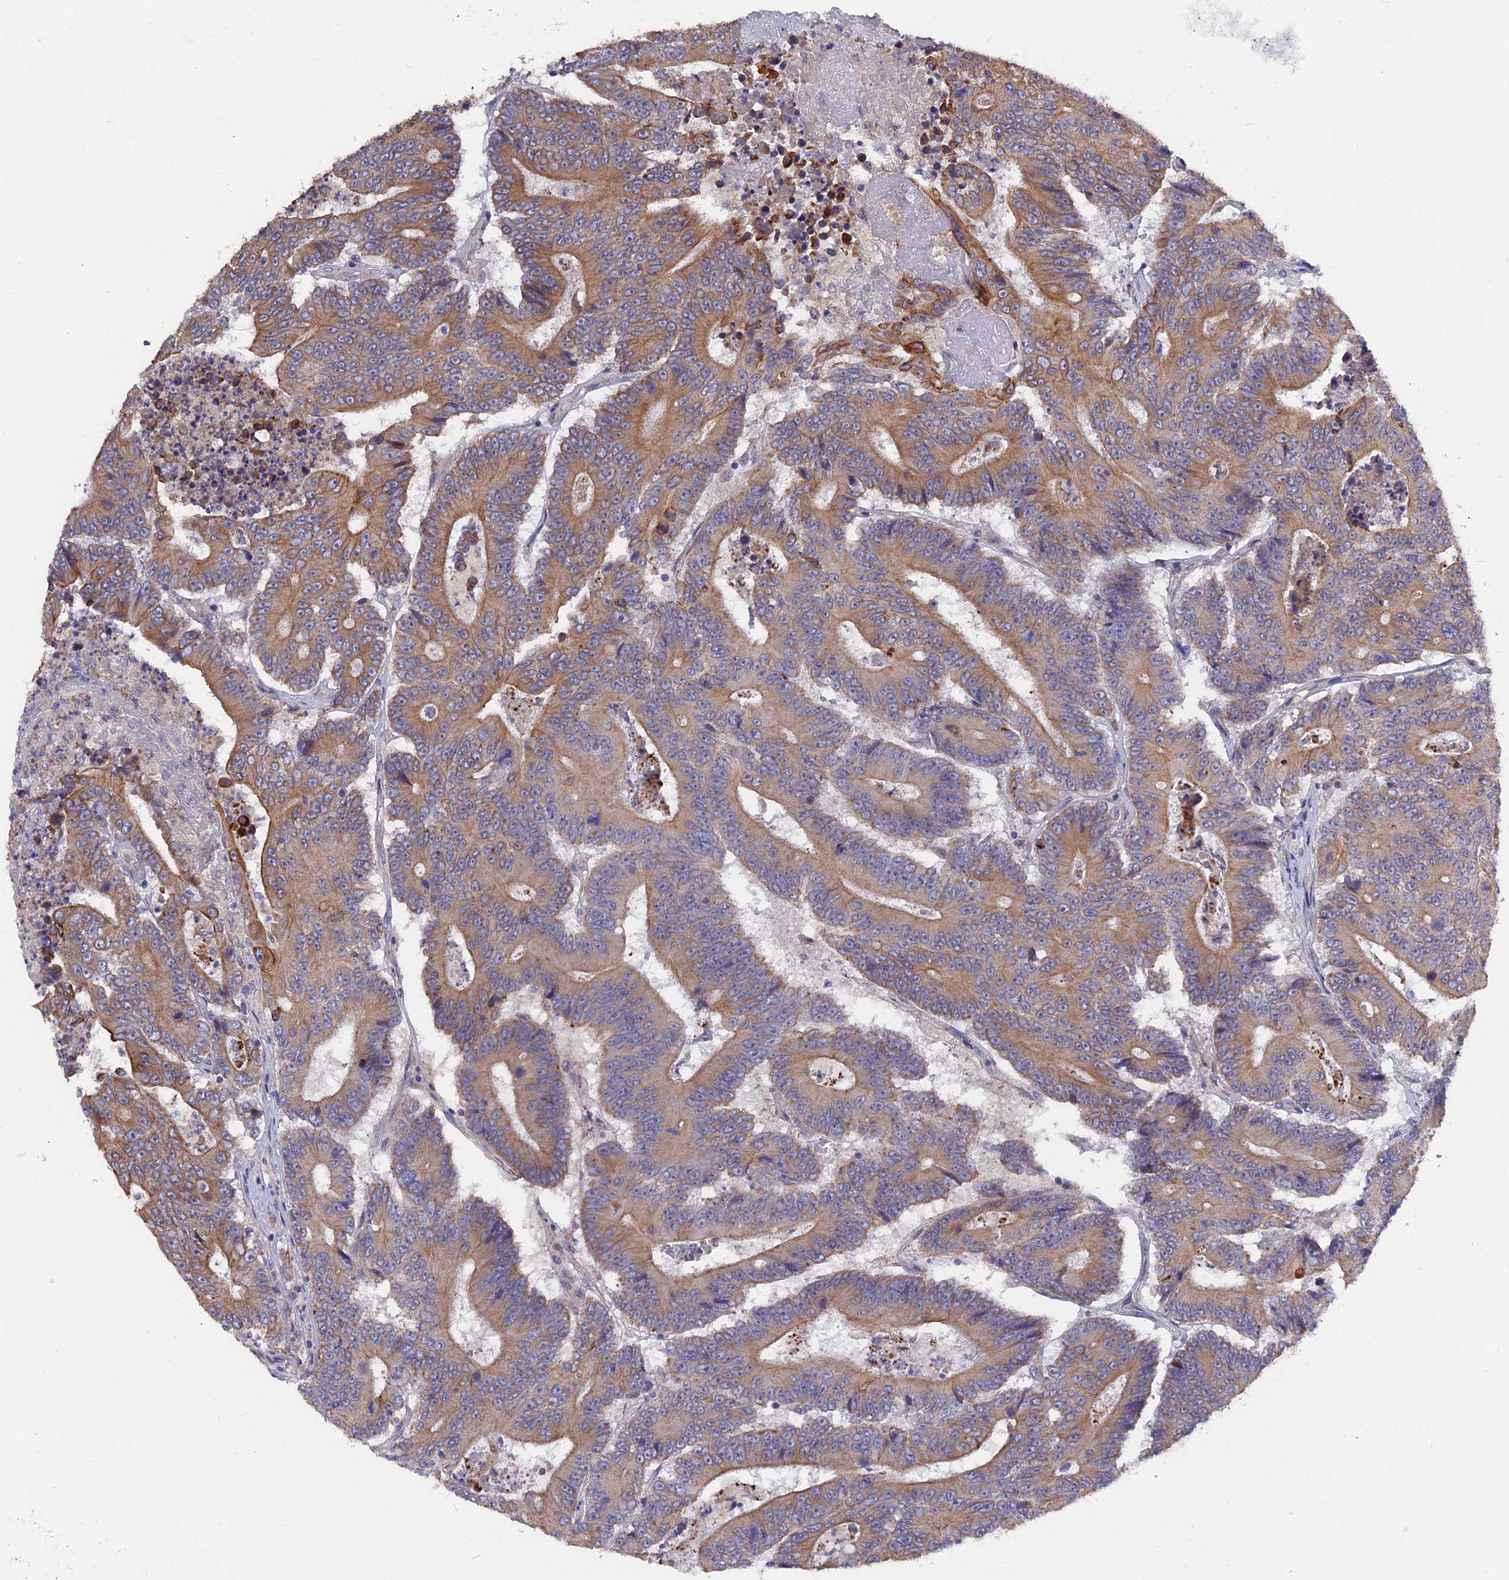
{"staining": {"intensity": "moderate", "quantity": ">75%", "location": "cytoplasmic/membranous"}, "tissue": "colorectal cancer", "cell_type": "Tumor cells", "image_type": "cancer", "snomed": [{"axis": "morphology", "description": "Adenocarcinoma, NOS"}, {"axis": "topography", "description": "Colon"}], "caption": "The immunohistochemical stain labels moderate cytoplasmic/membranous staining in tumor cells of colorectal adenocarcinoma tissue. The protein of interest is stained brown, and the nuclei are stained in blue (DAB IHC with brightfield microscopy, high magnification).", "gene": "ZCCHC2", "patient": {"sex": "male", "age": 83}}